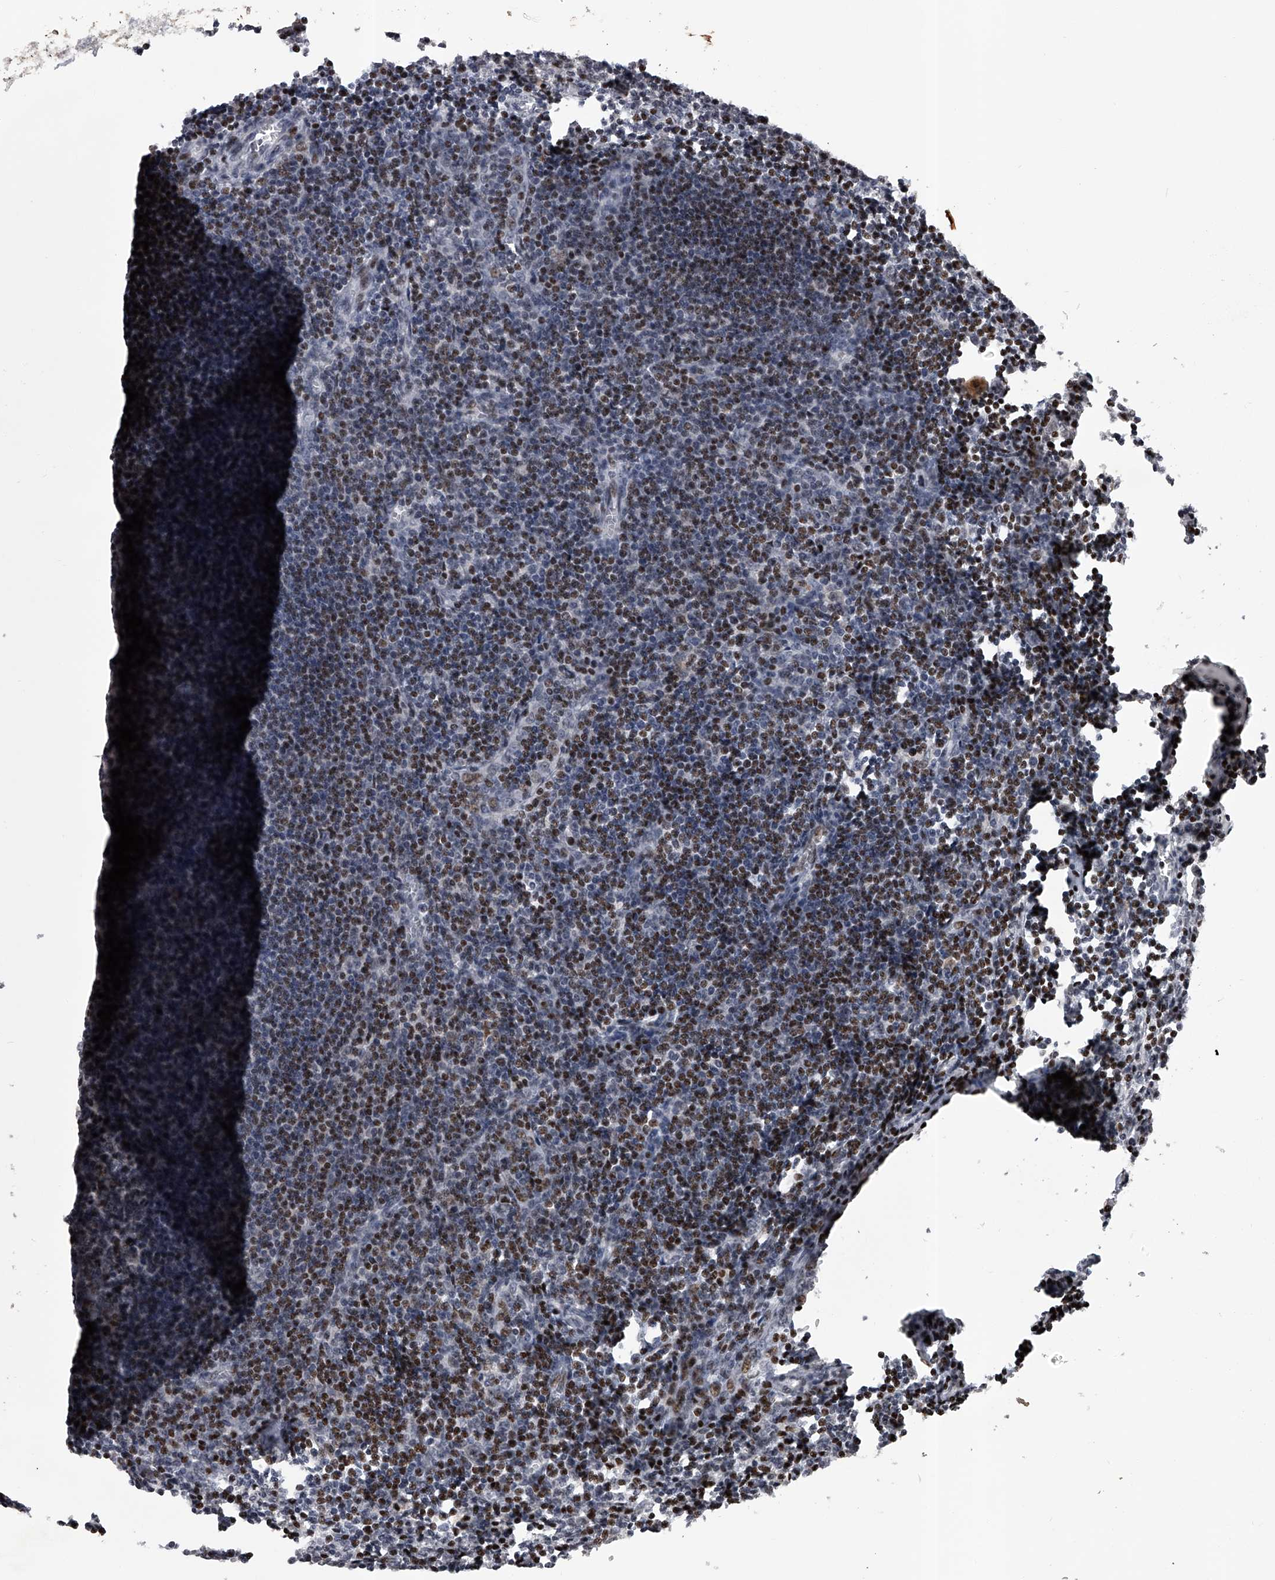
{"staining": {"intensity": "moderate", "quantity": ">75%", "location": "nuclear"}, "tissue": "lymph node", "cell_type": "Non-germinal center cells", "image_type": "normal", "snomed": [{"axis": "morphology", "description": "Normal tissue, NOS"}, {"axis": "morphology", "description": "Malignant melanoma, Metastatic site"}, {"axis": "topography", "description": "Lymph node"}], "caption": "Protein staining of benign lymph node demonstrates moderate nuclear expression in about >75% of non-germinal center cells. The staining was performed using DAB to visualize the protein expression in brown, while the nuclei were stained in blue with hematoxylin (Magnification: 20x).", "gene": "RWDD2A", "patient": {"sex": "male", "age": 41}}